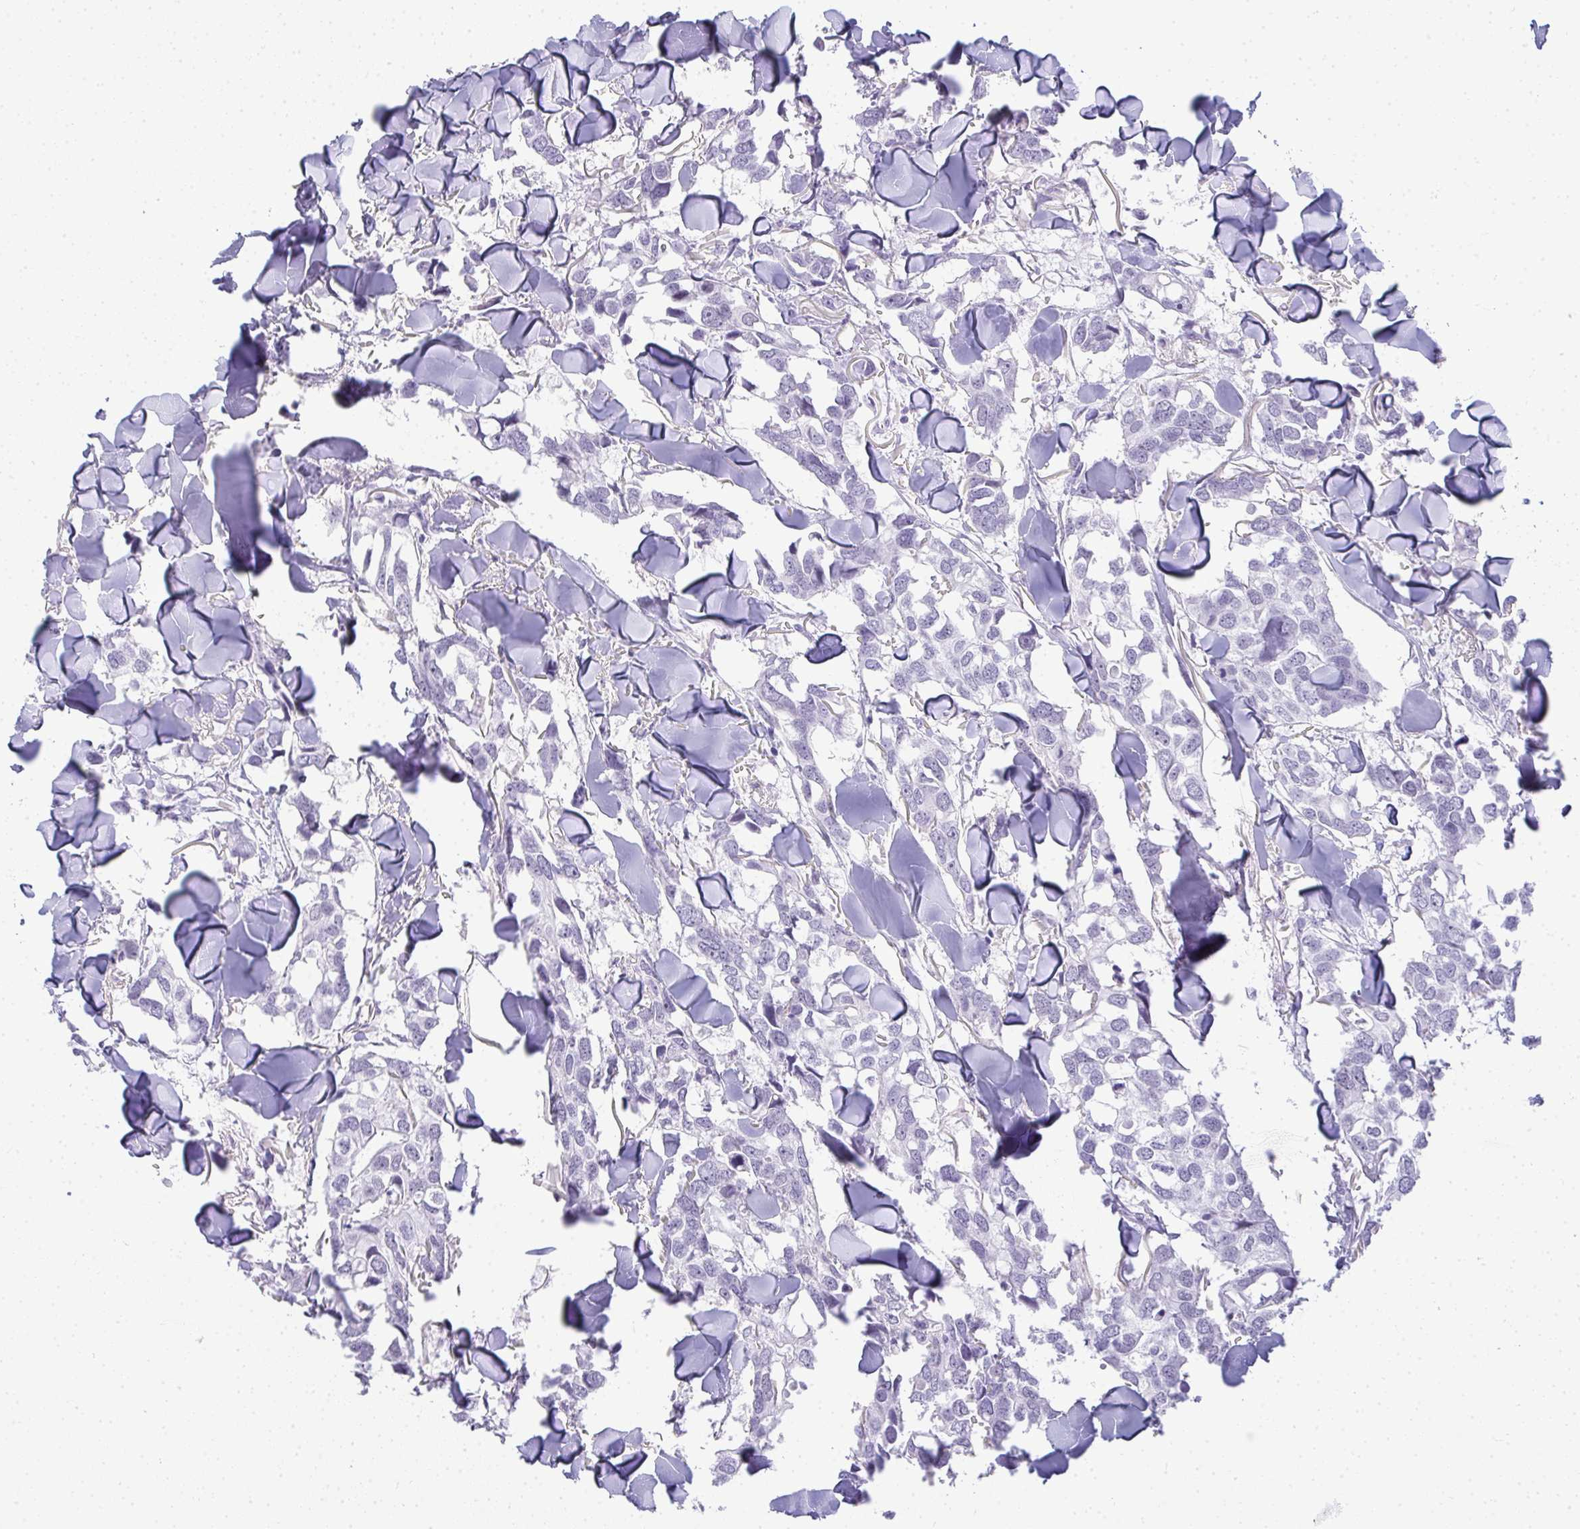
{"staining": {"intensity": "negative", "quantity": "none", "location": "none"}, "tissue": "breast cancer", "cell_type": "Tumor cells", "image_type": "cancer", "snomed": [{"axis": "morphology", "description": "Duct carcinoma"}, {"axis": "topography", "description": "Breast"}], "caption": "Protein analysis of breast cancer shows no significant expression in tumor cells.", "gene": "PLA2G1B", "patient": {"sex": "female", "age": 83}}